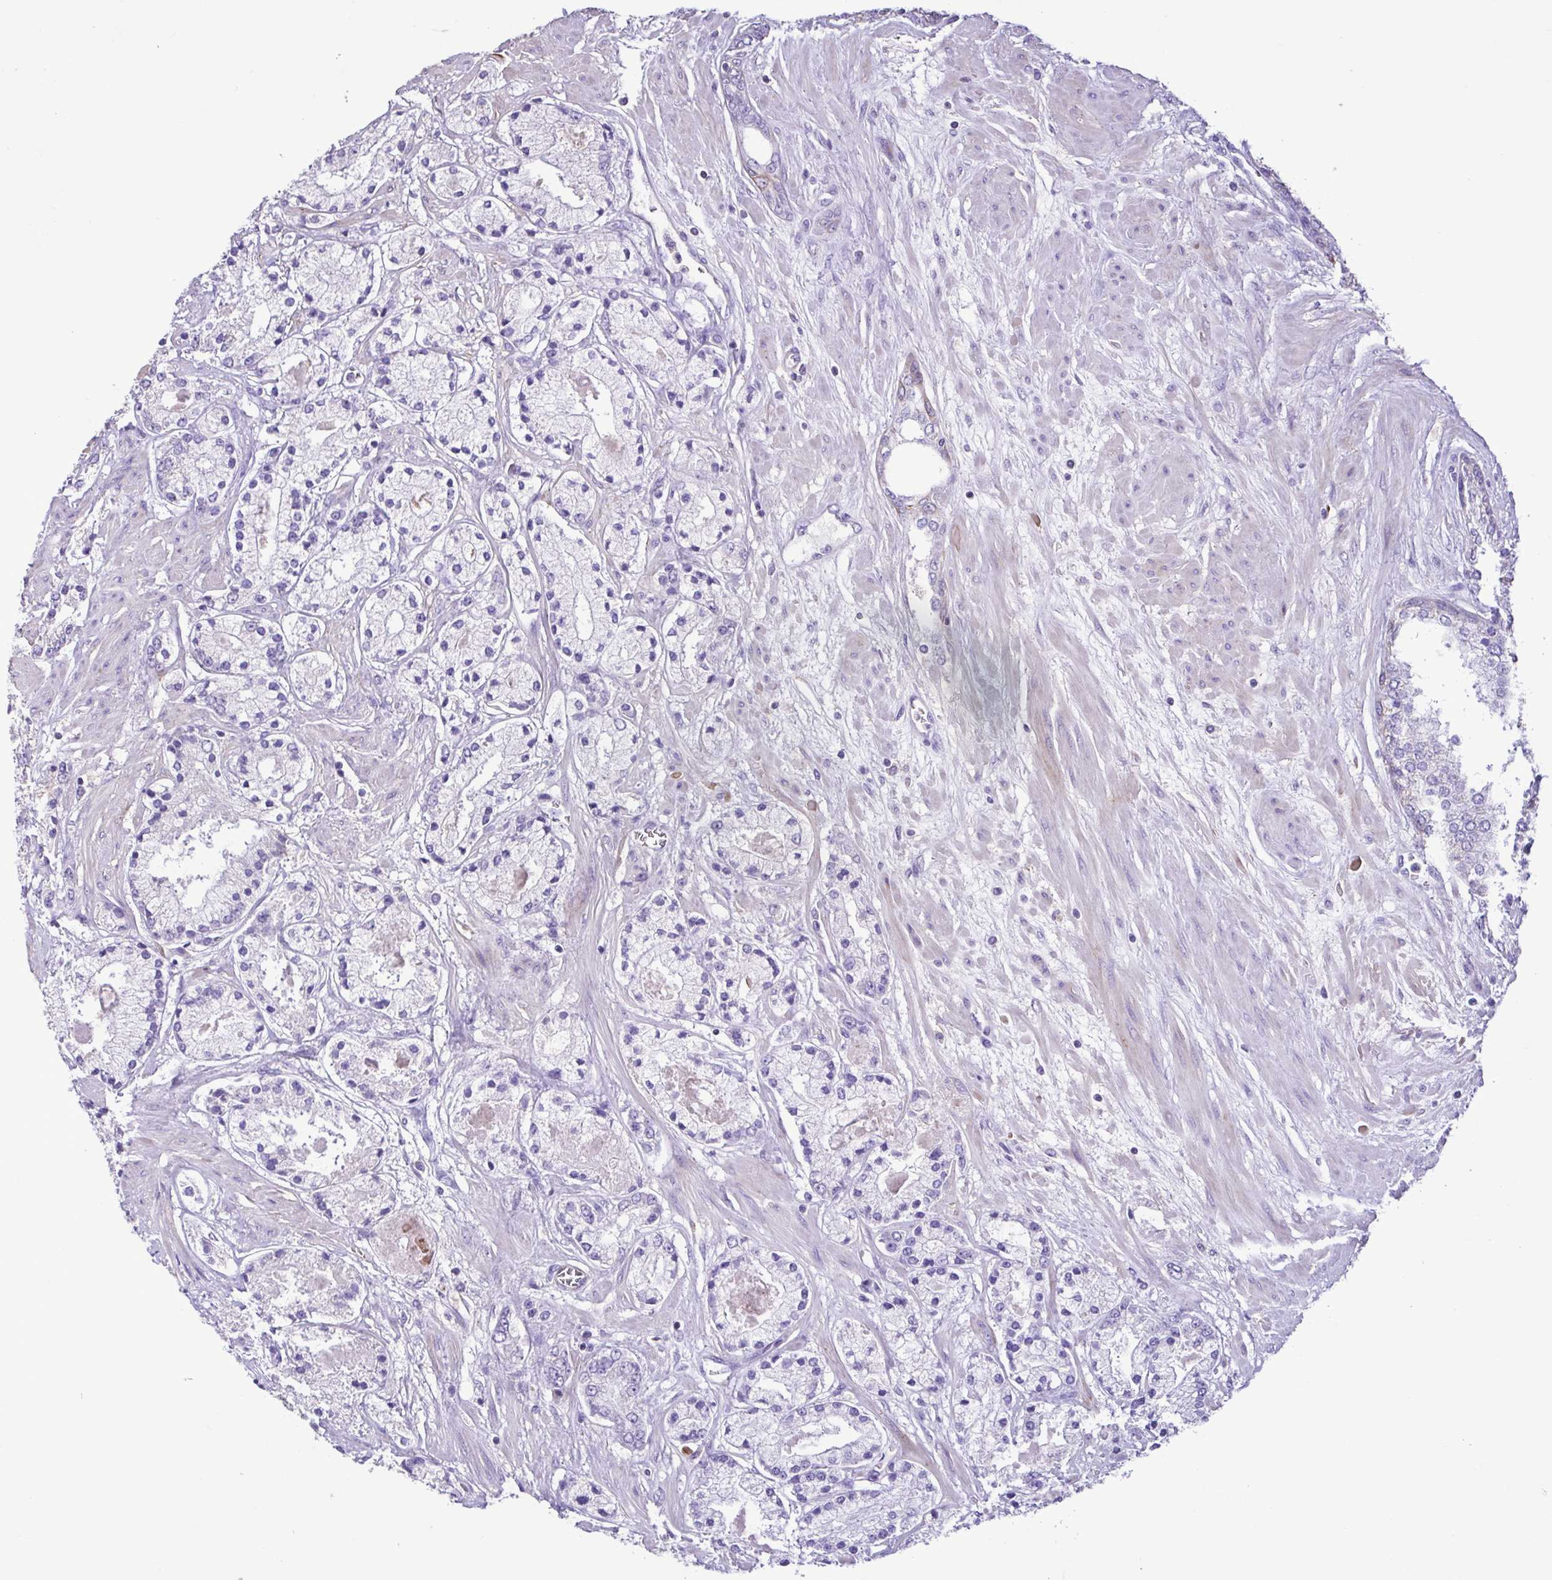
{"staining": {"intensity": "negative", "quantity": "none", "location": "none"}, "tissue": "prostate cancer", "cell_type": "Tumor cells", "image_type": "cancer", "snomed": [{"axis": "morphology", "description": "Adenocarcinoma, High grade"}, {"axis": "topography", "description": "Prostate"}], "caption": "The IHC histopathology image has no significant positivity in tumor cells of prostate cancer tissue.", "gene": "PLA2G4E", "patient": {"sex": "male", "age": 67}}